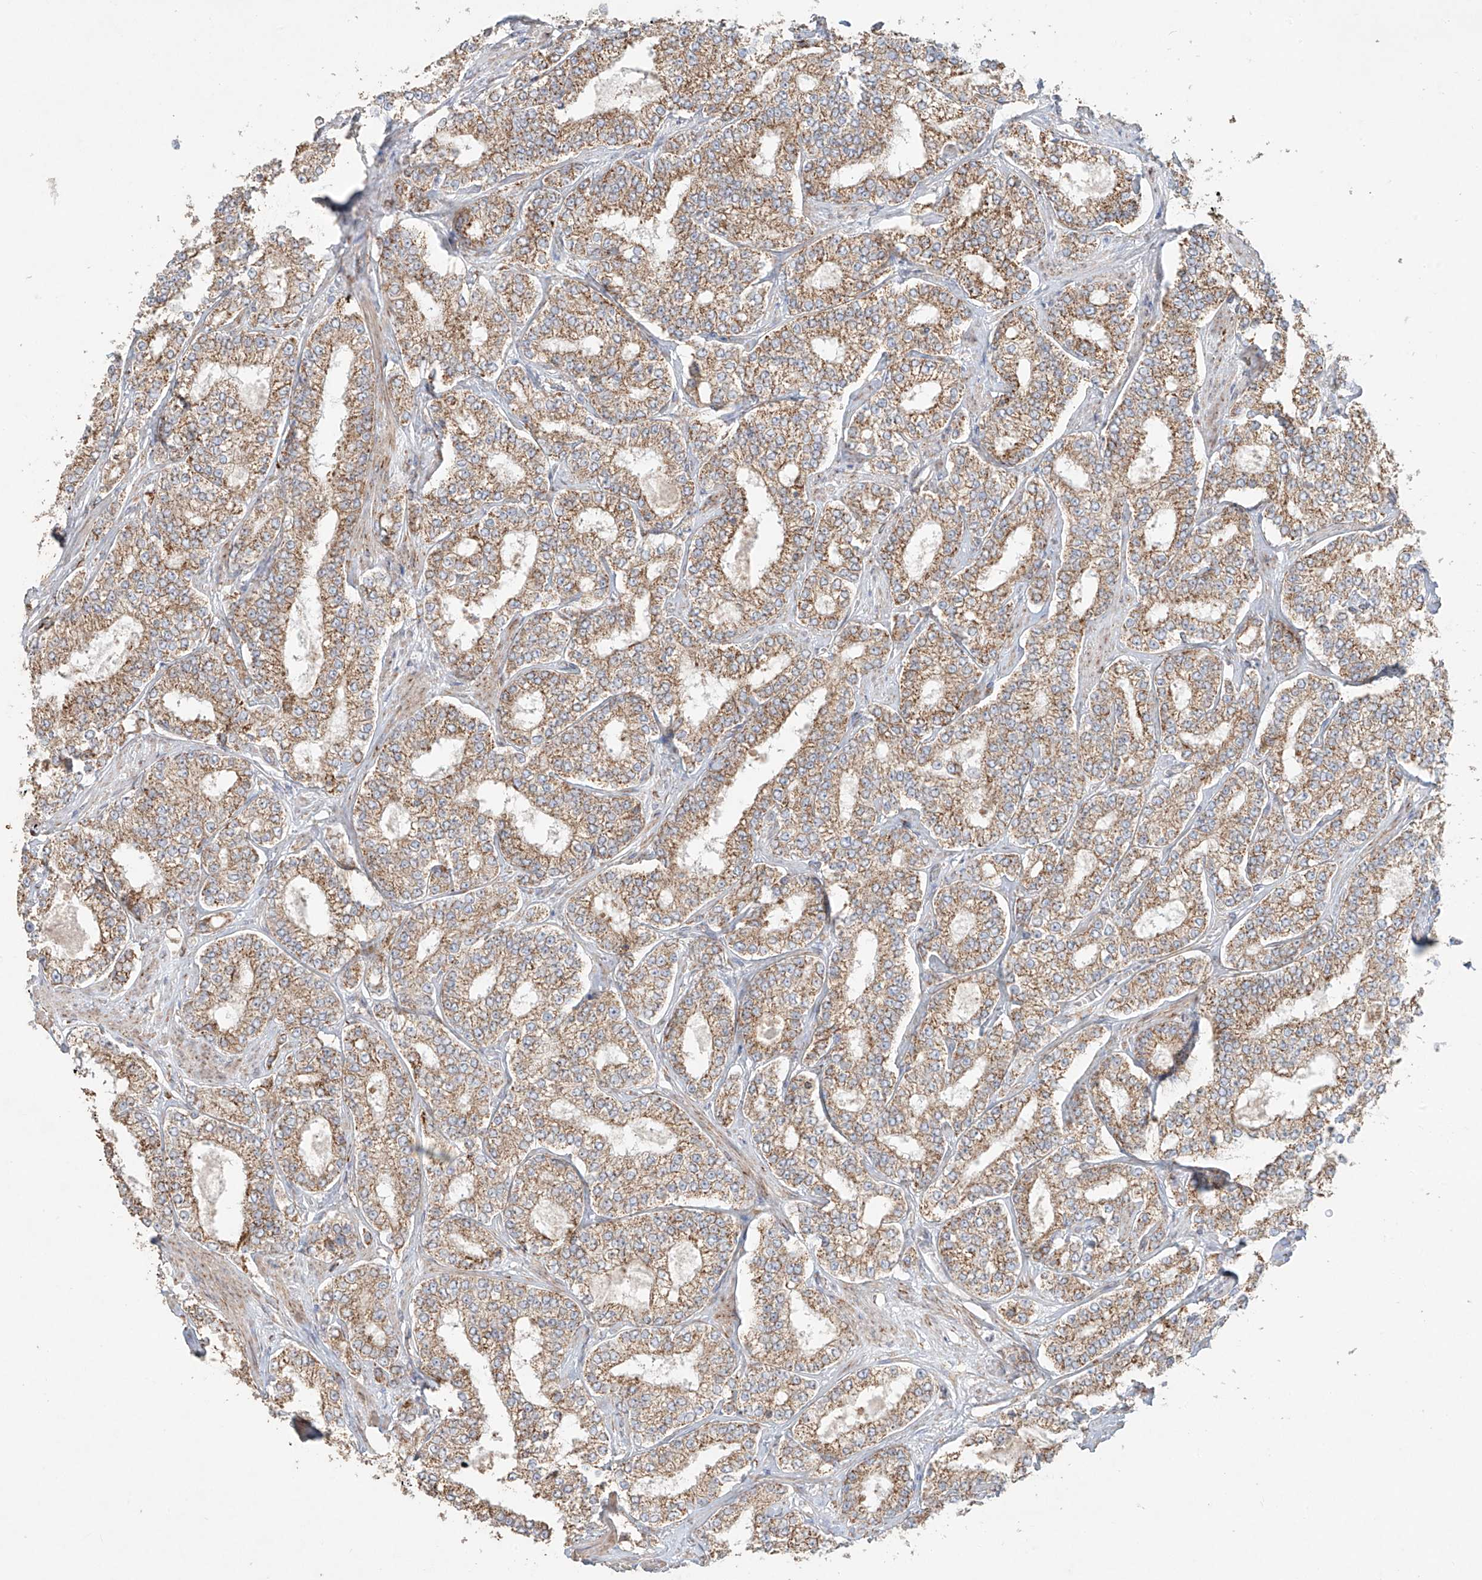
{"staining": {"intensity": "moderate", "quantity": ">75%", "location": "cytoplasmic/membranous"}, "tissue": "prostate cancer", "cell_type": "Tumor cells", "image_type": "cancer", "snomed": [{"axis": "morphology", "description": "Normal tissue, NOS"}, {"axis": "morphology", "description": "Adenocarcinoma, High grade"}, {"axis": "topography", "description": "Prostate"}], "caption": "High-magnification brightfield microscopy of adenocarcinoma (high-grade) (prostate) stained with DAB (brown) and counterstained with hematoxylin (blue). tumor cells exhibit moderate cytoplasmic/membranous staining is appreciated in about>75% of cells.", "gene": "COLGALT2", "patient": {"sex": "male", "age": 83}}